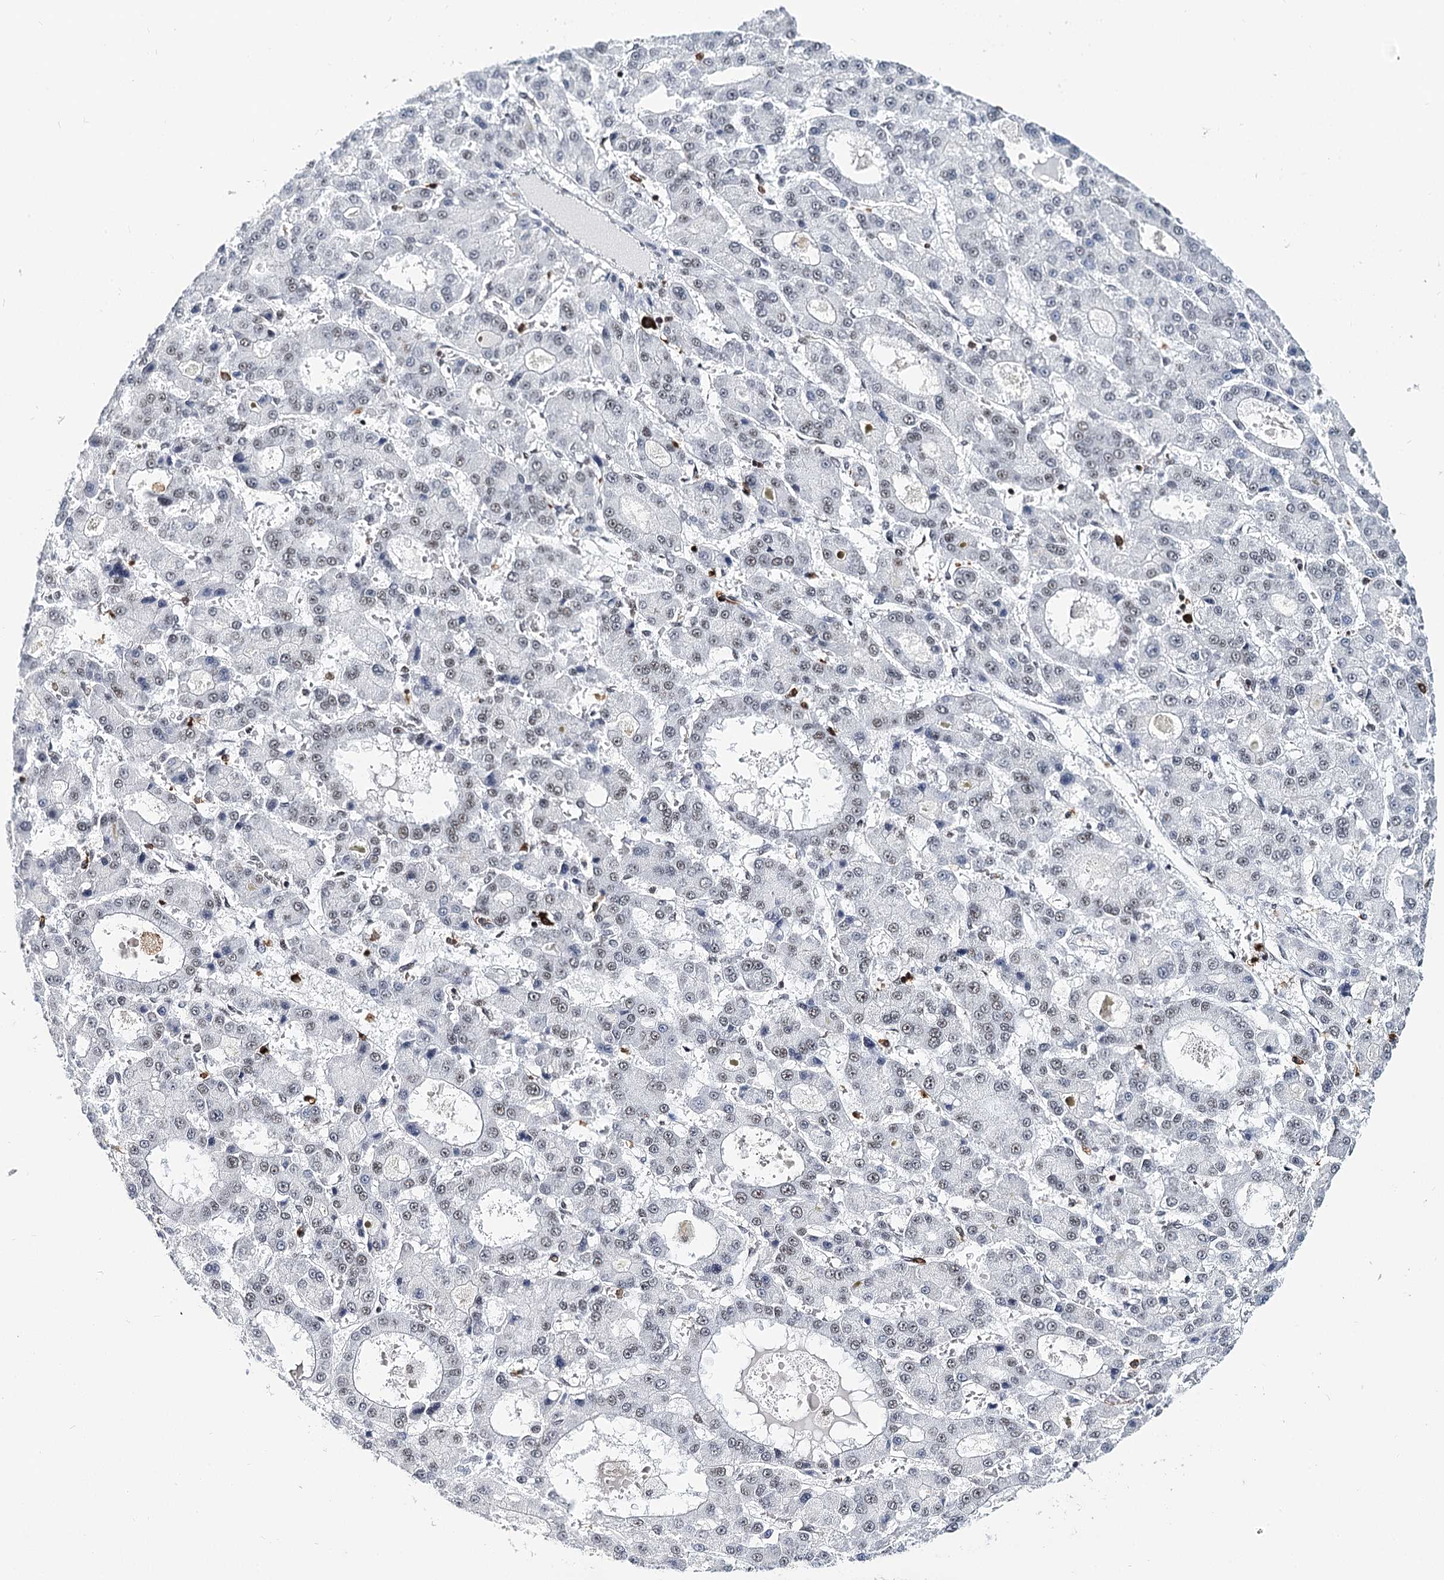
{"staining": {"intensity": "weak", "quantity": "<25%", "location": "nuclear"}, "tissue": "liver cancer", "cell_type": "Tumor cells", "image_type": "cancer", "snomed": [{"axis": "morphology", "description": "Carcinoma, Hepatocellular, NOS"}, {"axis": "topography", "description": "Liver"}], "caption": "High power microscopy photomicrograph of an IHC micrograph of liver hepatocellular carcinoma, revealing no significant staining in tumor cells. Nuclei are stained in blue.", "gene": "BARD1", "patient": {"sex": "male", "age": 70}}